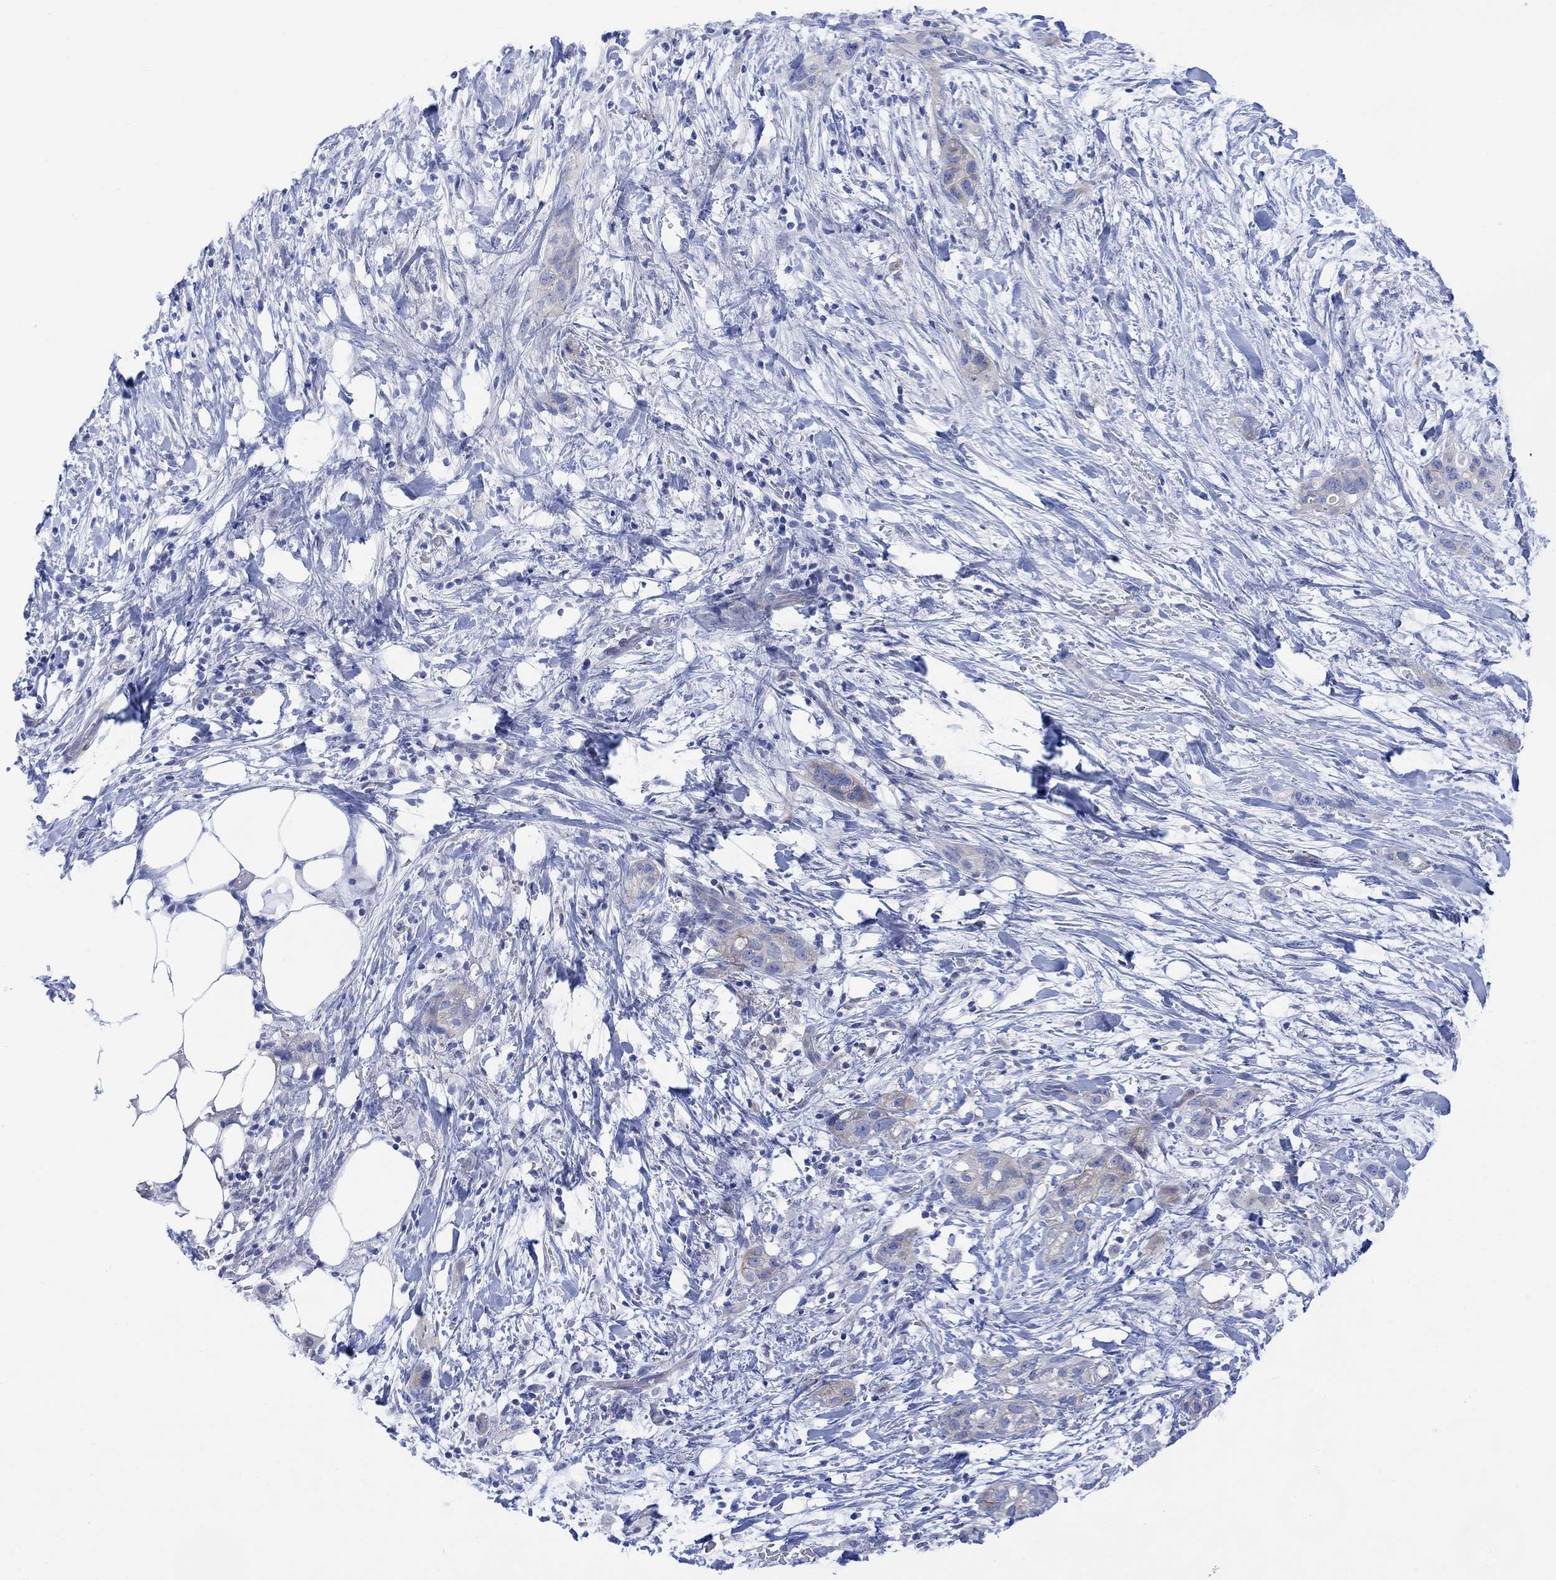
{"staining": {"intensity": "moderate", "quantity": "<25%", "location": "cytoplasmic/membranous"}, "tissue": "pancreatic cancer", "cell_type": "Tumor cells", "image_type": "cancer", "snomed": [{"axis": "morphology", "description": "Adenocarcinoma, NOS"}, {"axis": "topography", "description": "Pancreas"}], "caption": "Immunohistochemical staining of human adenocarcinoma (pancreatic) shows low levels of moderate cytoplasmic/membranous protein staining in approximately <25% of tumor cells. Nuclei are stained in blue.", "gene": "TLDC2", "patient": {"sex": "female", "age": 72}}